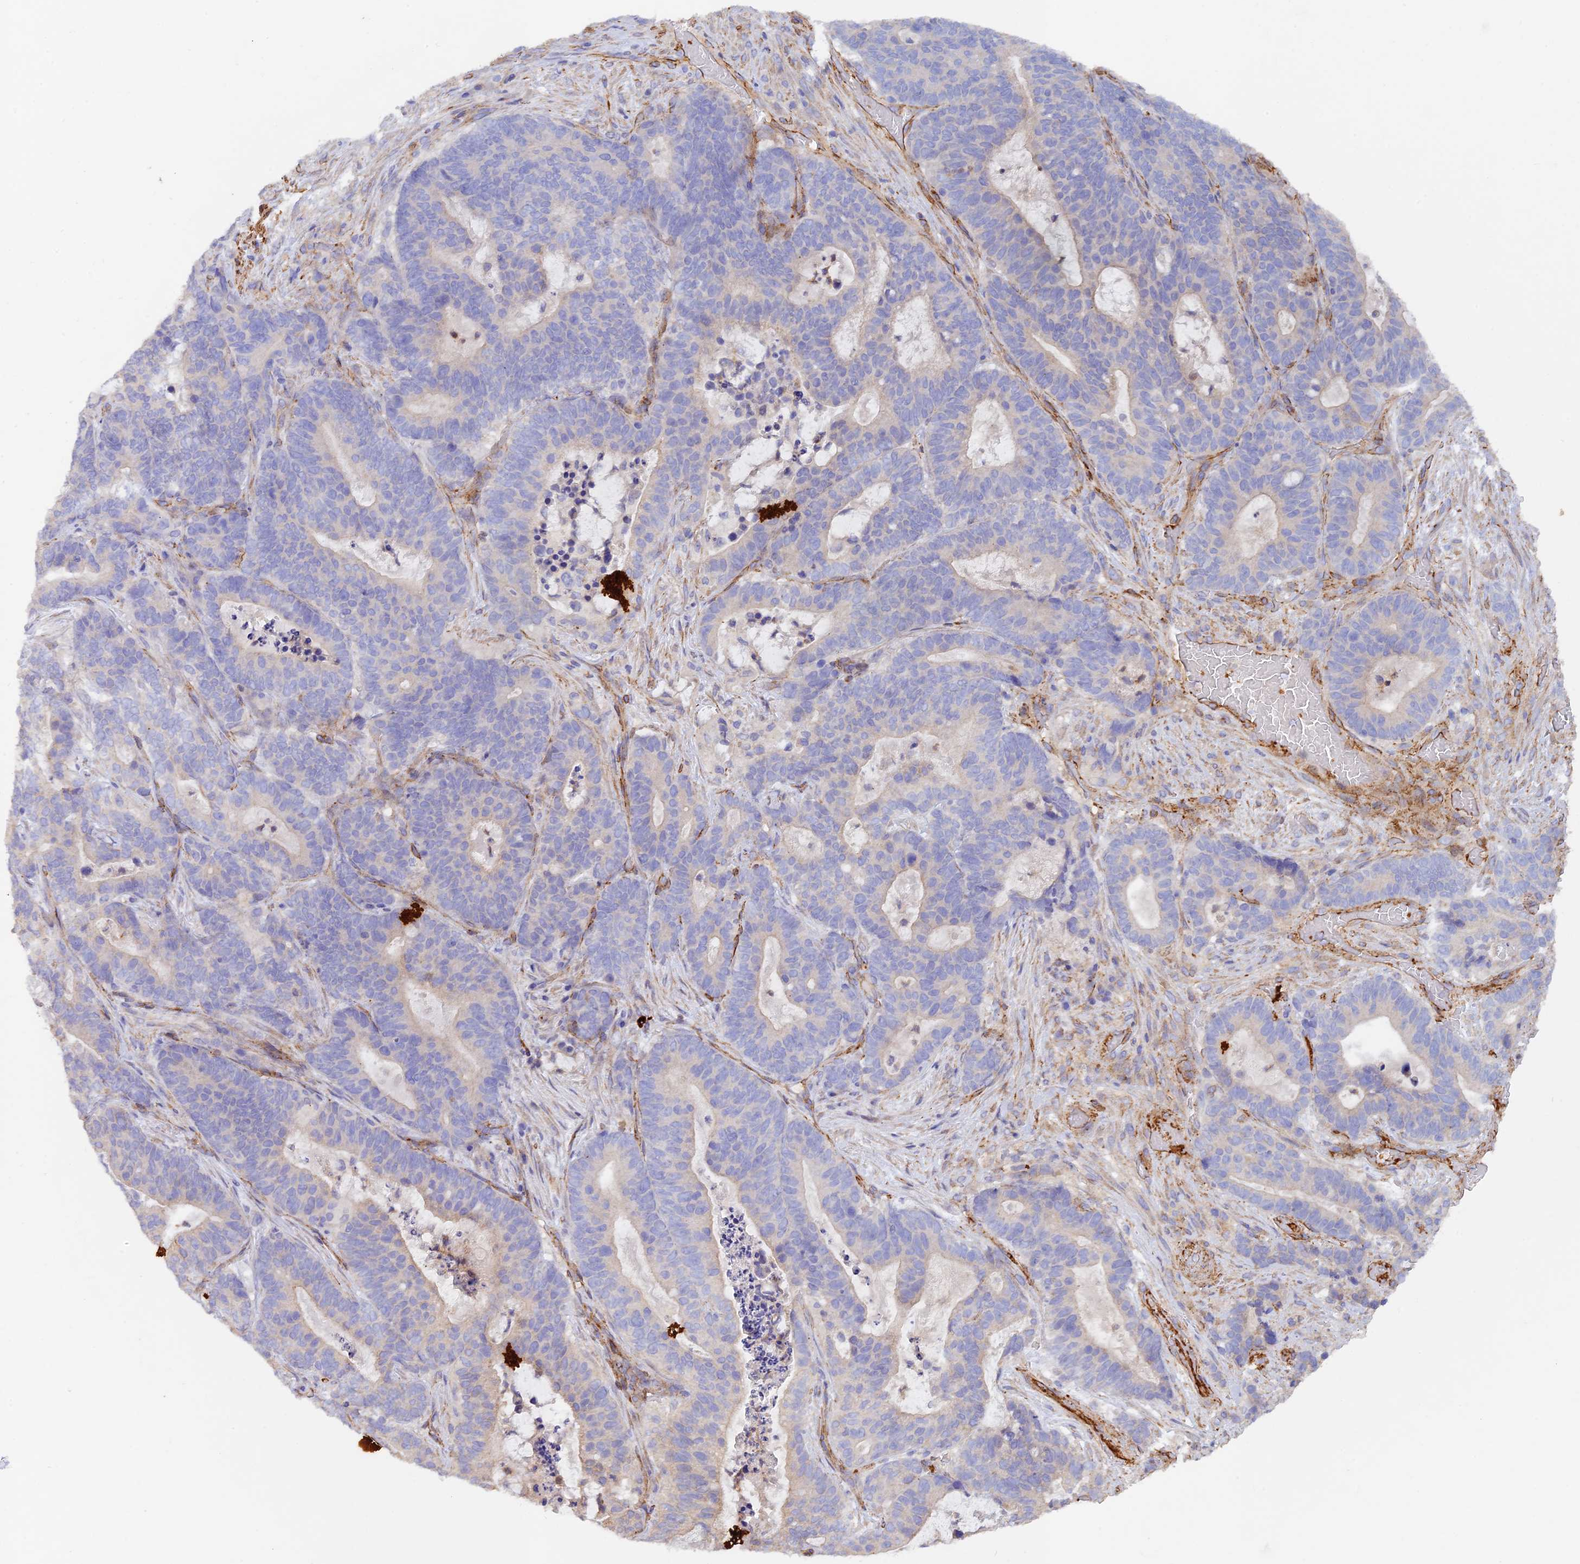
{"staining": {"intensity": "negative", "quantity": "none", "location": "none"}, "tissue": "stomach cancer", "cell_type": "Tumor cells", "image_type": "cancer", "snomed": [{"axis": "morphology", "description": "Normal tissue, NOS"}, {"axis": "morphology", "description": "Adenocarcinoma, NOS"}, {"axis": "topography", "description": "Stomach"}], "caption": "Stomach adenocarcinoma stained for a protein using IHC reveals no positivity tumor cells.", "gene": "MYO9A", "patient": {"sex": "female", "age": 64}}